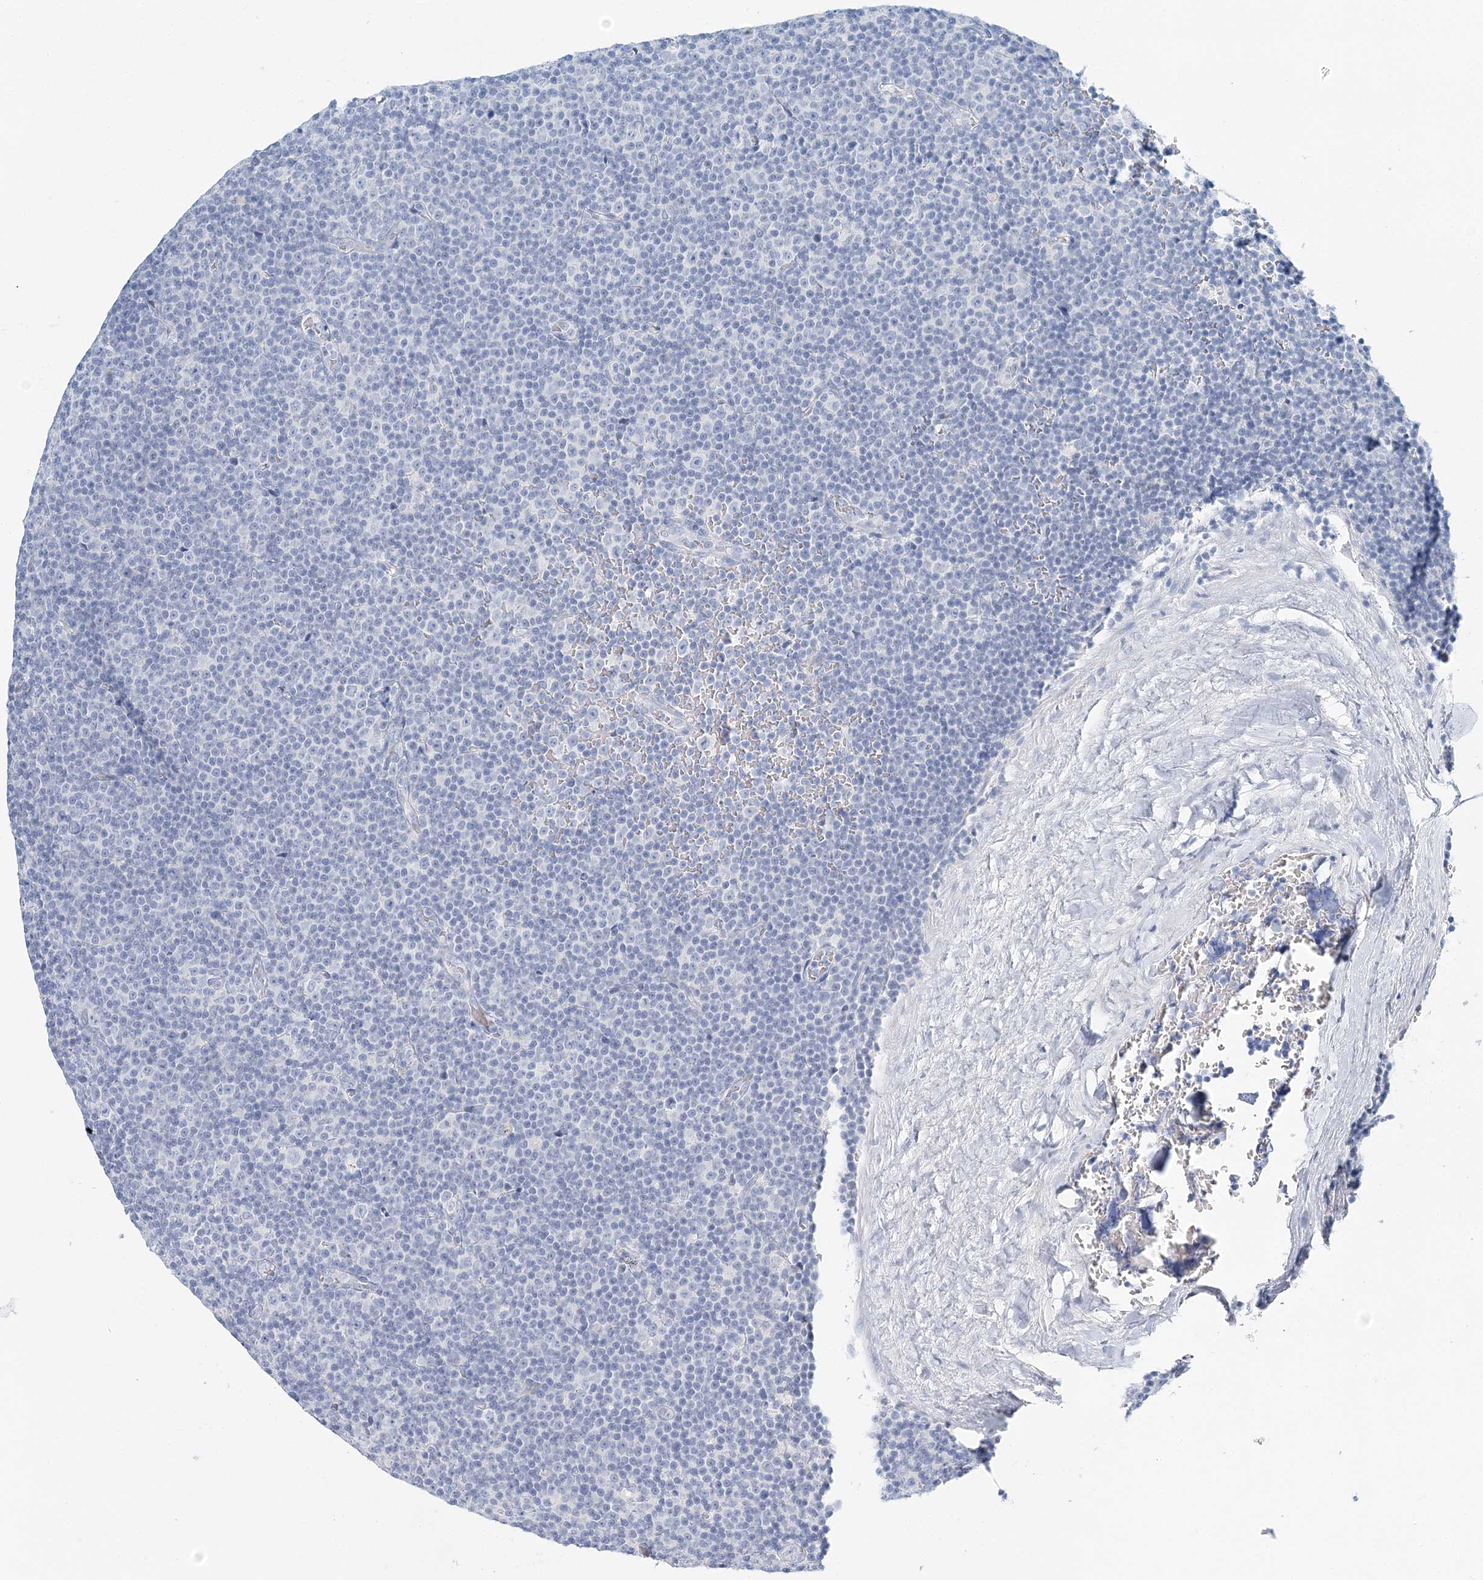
{"staining": {"intensity": "negative", "quantity": "none", "location": "none"}, "tissue": "lymphoma", "cell_type": "Tumor cells", "image_type": "cancer", "snomed": [{"axis": "morphology", "description": "Malignant lymphoma, non-Hodgkin's type, Low grade"}, {"axis": "topography", "description": "Lymph node"}], "caption": "Micrograph shows no significant protein staining in tumor cells of lymphoma.", "gene": "VILL", "patient": {"sex": "female", "age": 67}}